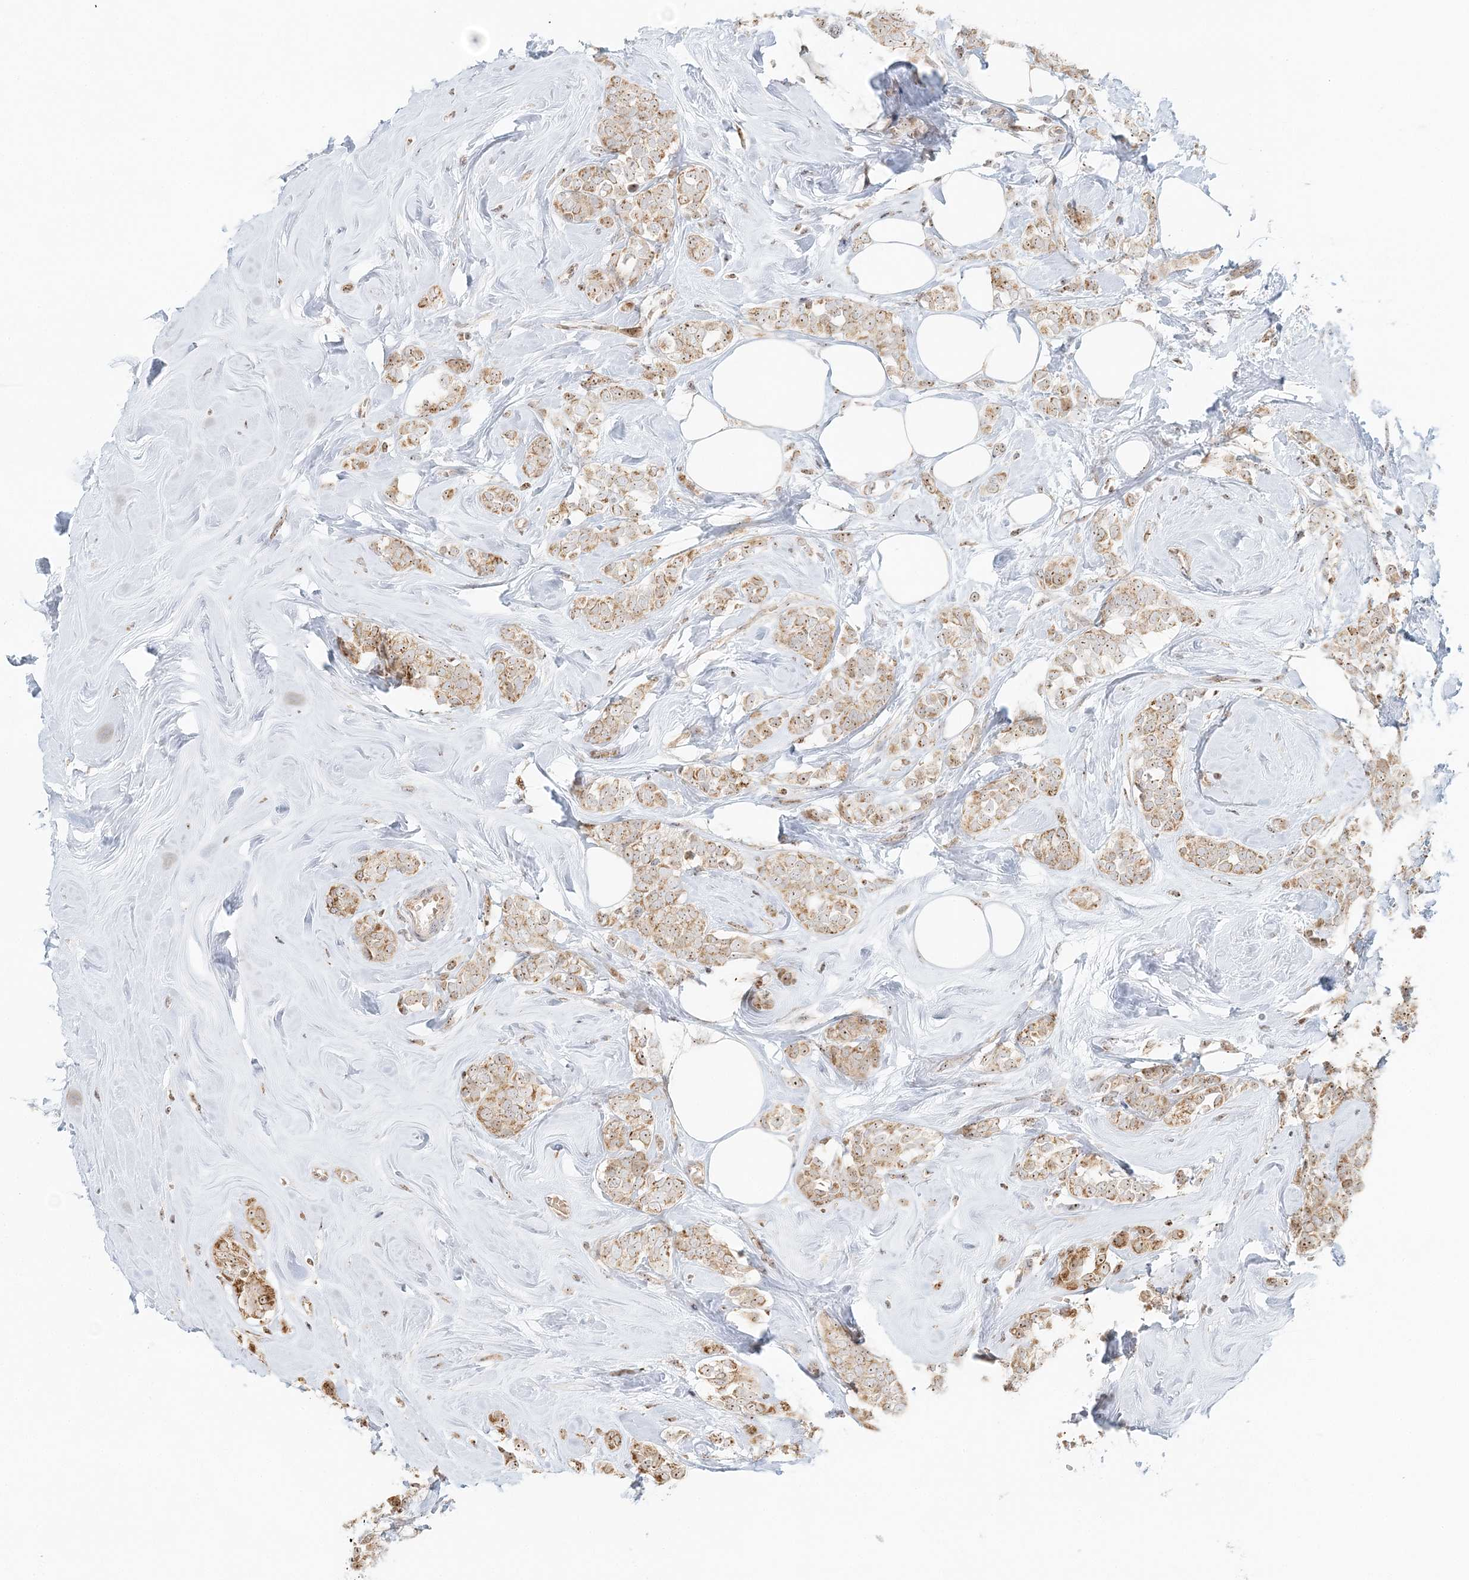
{"staining": {"intensity": "moderate", "quantity": ">75%", "location": "nuclear"}, "tissue": "breast cancer", "cell_type": "Tumor cells", "image_type": "cancer", "snomed": [{"axis": "morphology", "description": "Lobular carcinoma"}, {"axis": "topography", "description": "Breast"}], "caption": "An immunohistochemistry image of neoplastic tissue is shown. Protein staining in brown shows moderate nuclear positivity in breast cancer (lobular carcinoma) within tumor cells. Immunohistochemistry stains the protein in brown and the nuclei are stained blue.", "gene": "UBE2F", "patient": {"sex": "female", "age": 47}}